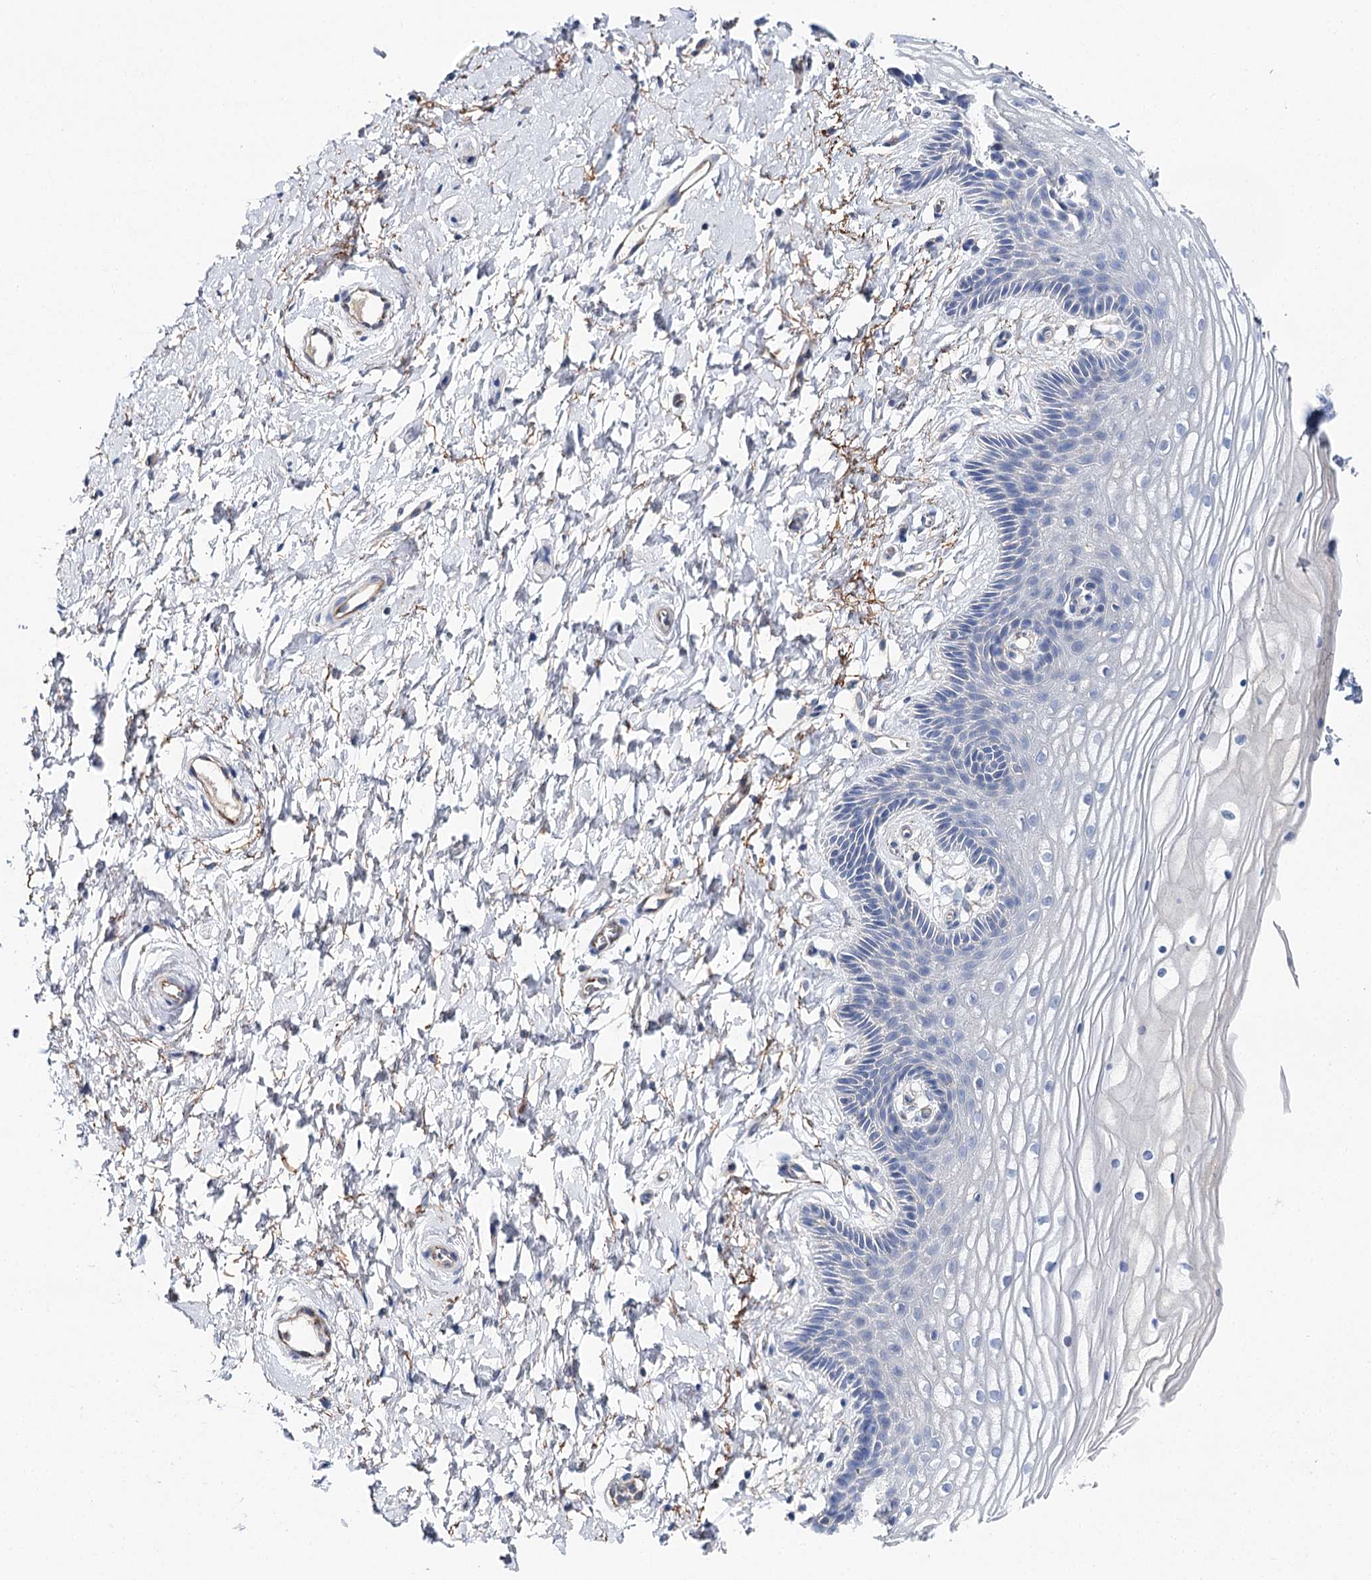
{"staining": {"intensity": "negative", "quantity": "none", "location": "none"}, "tissue": "vagina", "cell_type": "Squamous epithelial cells", "image_type": "normal", "snomed": [{"axis": "morphology", "description": "Normal tissue, NOS"}, {"axis": "topography", "description": "Vagina"}, {"axis": "topography", "description": "Cervix"}], "caption": "High power microscopy image of an immunohistochemistry histopathology image of benign vagina, revealing no significant expression in squamous epithelial cells.", "gene": "EPYC", "patient": {"sex": "female", "age": 40}}